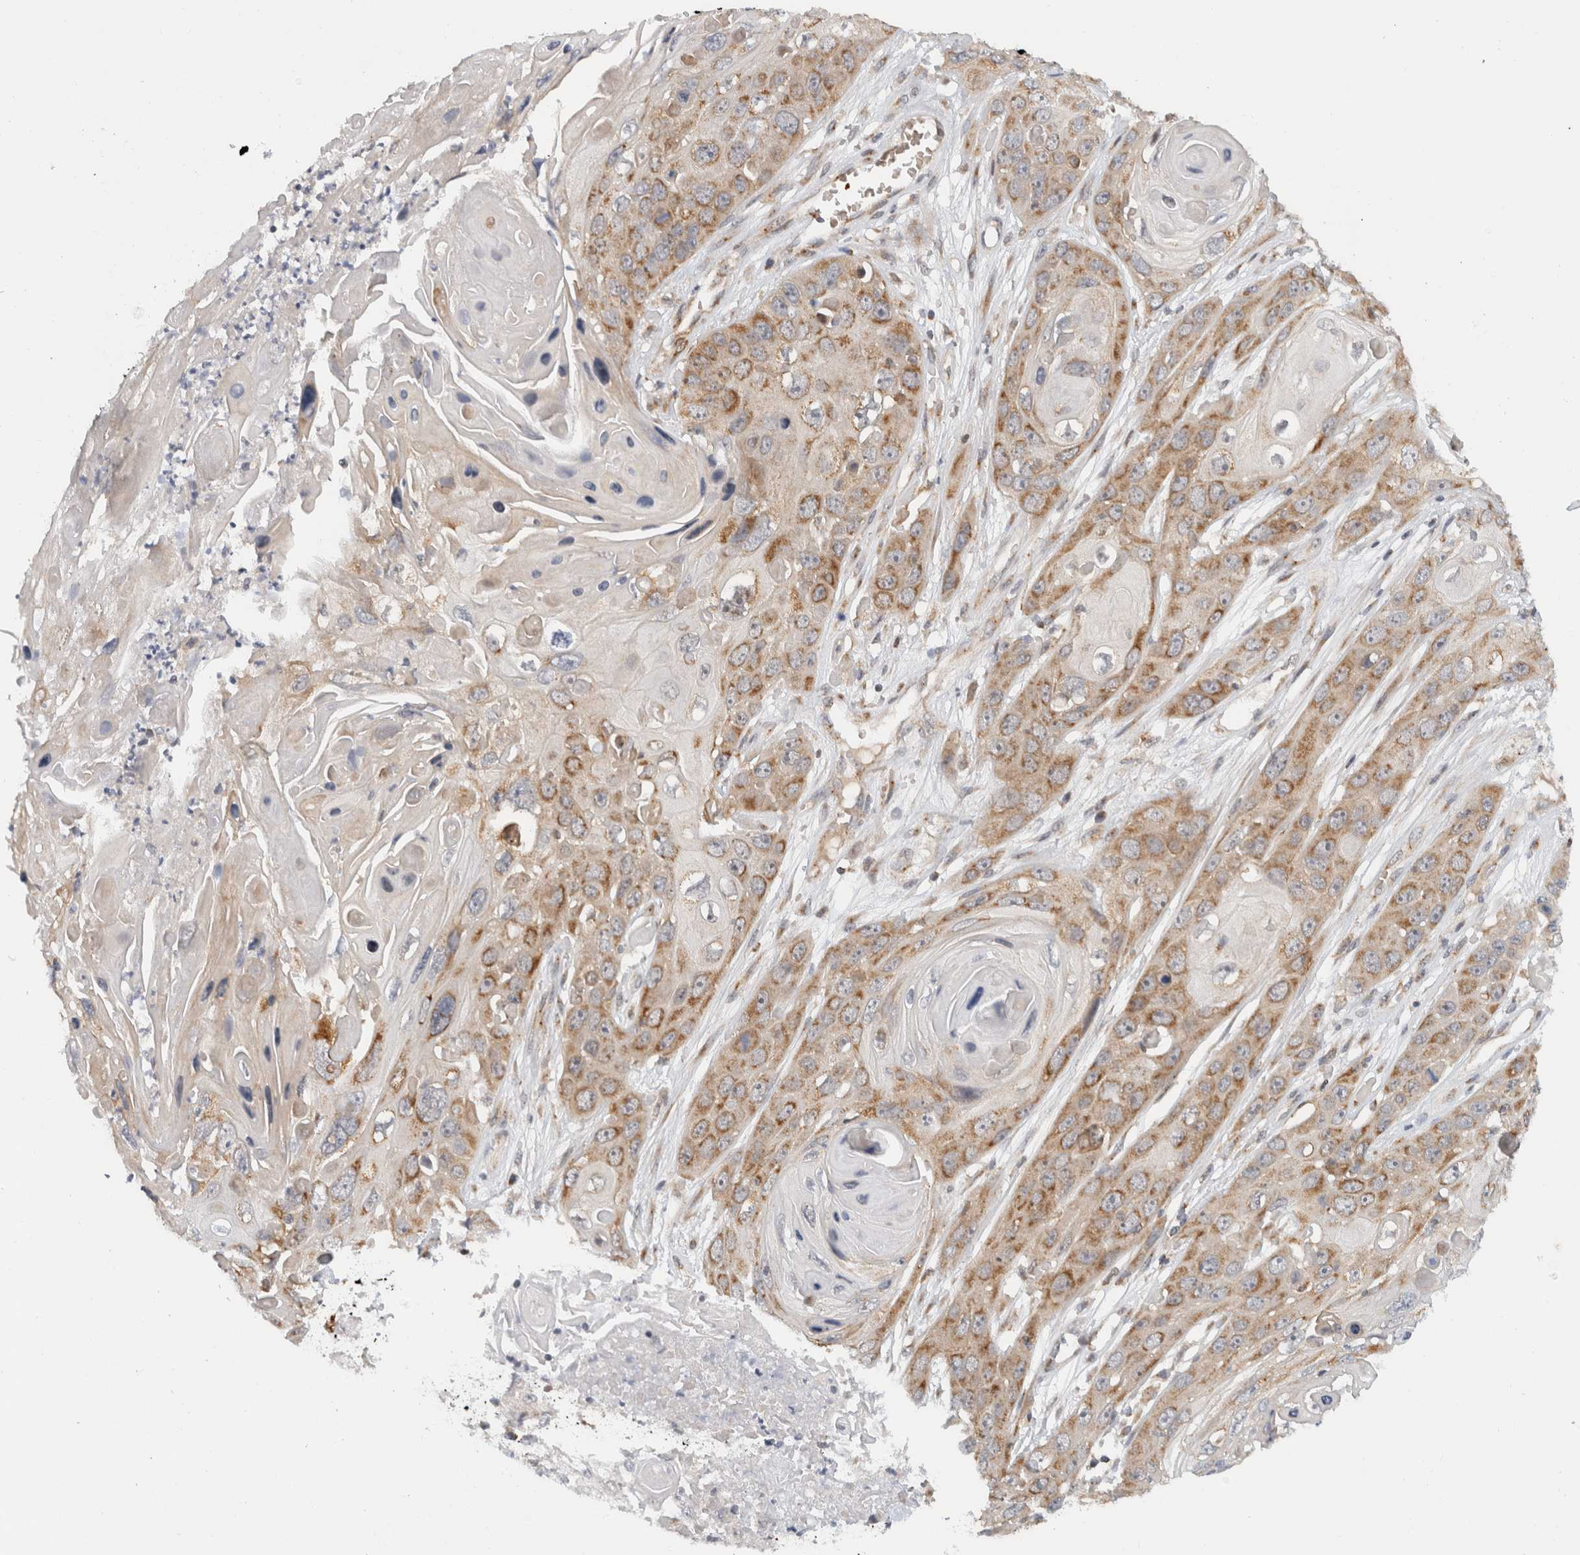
{"staining": {"intensity": "moderate", "quantity": ">75%", "location": "cytoplasmic/membranous"}, "tissue": "skin cancer", "cell_type": "Tumor cells", "image_type": "cancer", "snomed": [{"axis": "morphology", "description": "Squamous cell carcinoma, NOS"}, {"axis": "topography", "description": "Skin"}], "caption": "Protein positivity by immunohistochemistry (IHC) displays moderate cytoplasmic/membranous expression in about >75% of tumor cells in squamous cell carcinoma (skin).", "gene": "CMC2", "patient": {"sex": "male", "age": 55}}